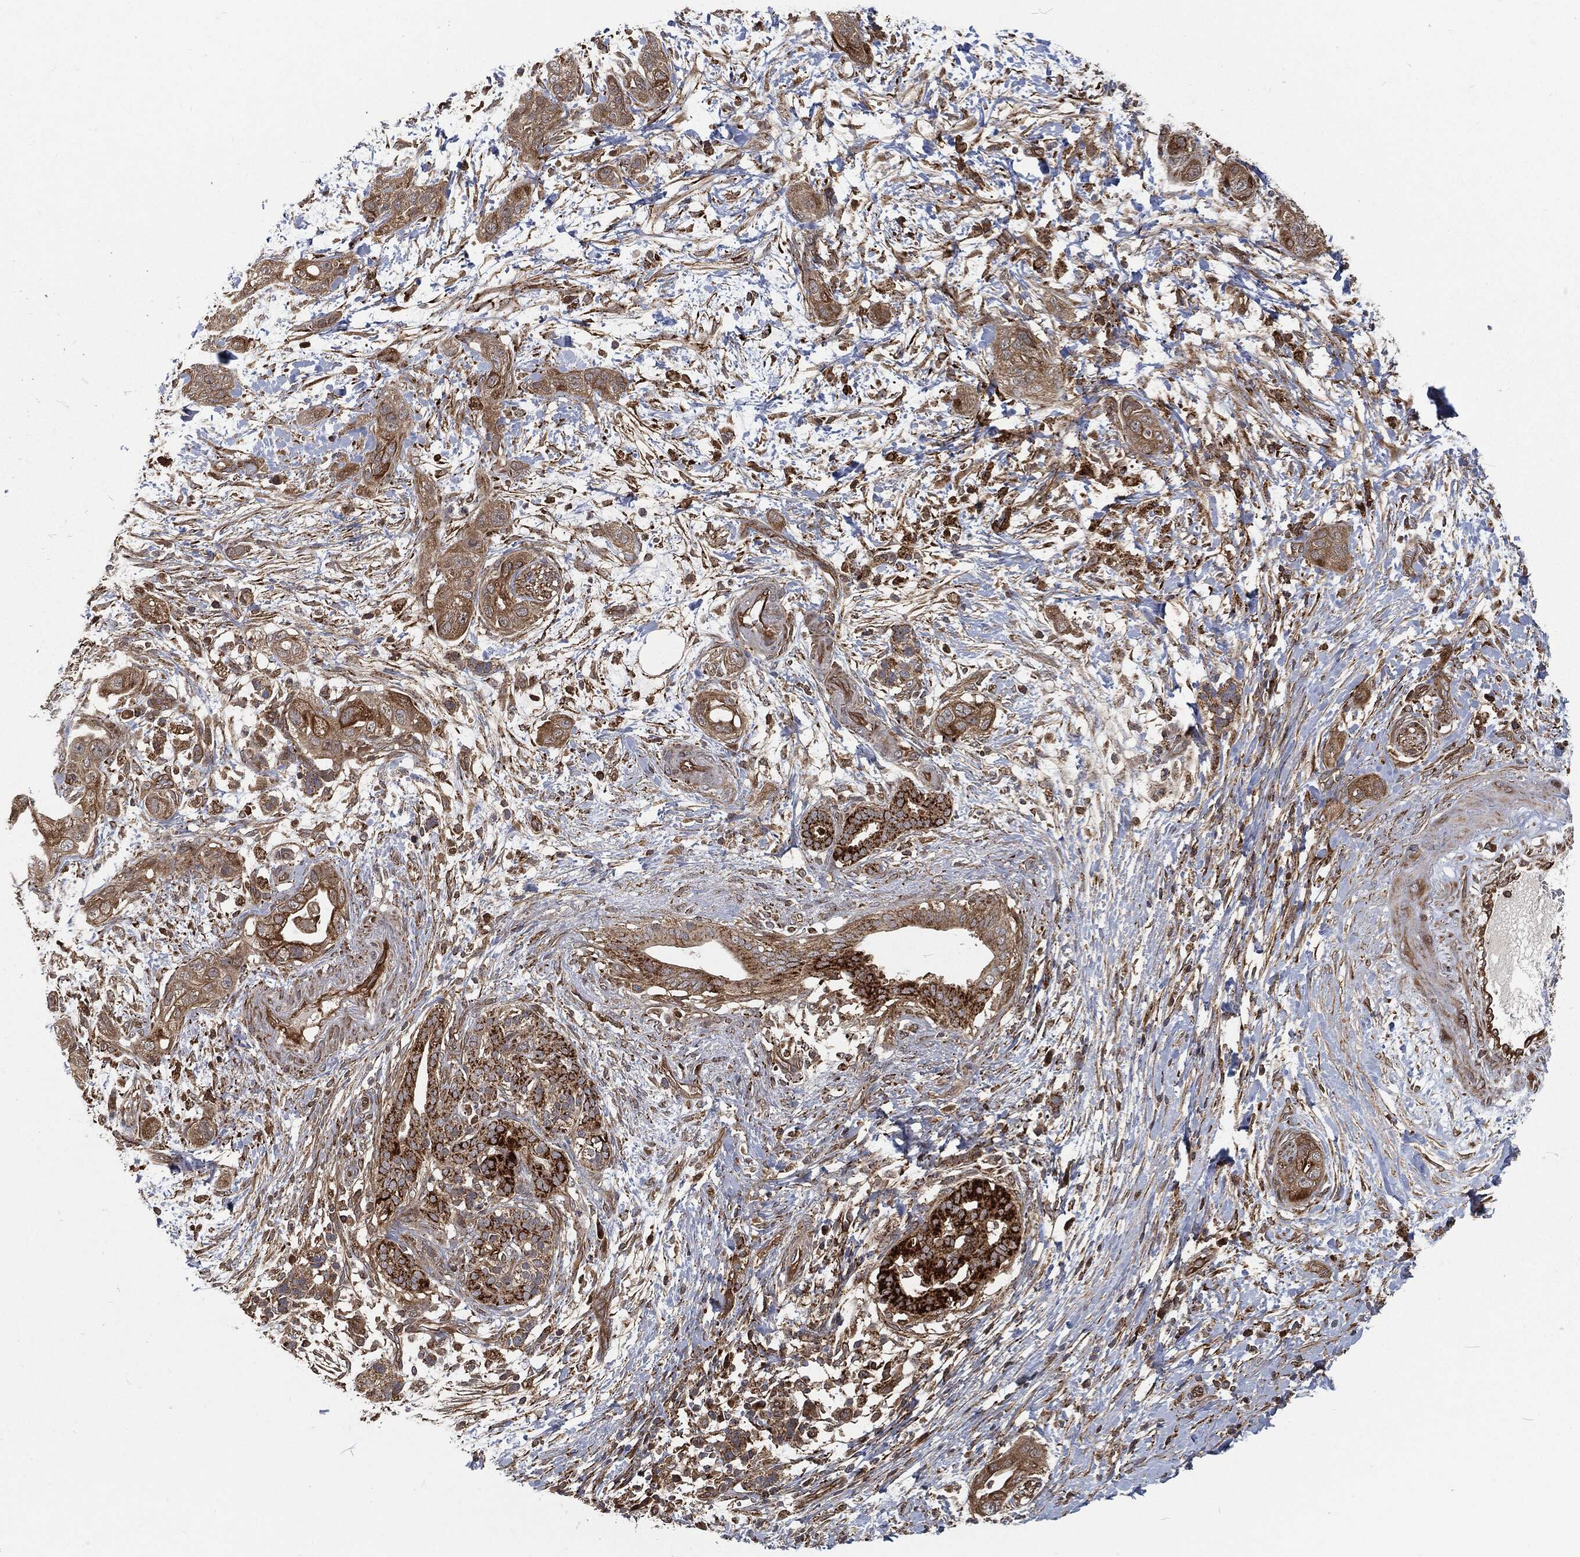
{"staining": {"intensity": "strong", "quantity": "25%-75%", "location": "cytoplasmic/membranous"}, "tissue": "pancreatic cancer", "cell_type": "Tumor cells", "image_type": "cancer", "snomed": [{"axis": "morphology", "description": "Adenocarcinoma, NOS"}, {"axis": "topography", "description": "Pancreas"}], "caption": "There is high levels of strong cytoplasmic/membranous staining in tumor cells of pancreatic cancer, as demonstrated by immunohistochemical staining (brown color).", "gene": "RFTN1", "patient": {"sex": "male", "age": 44}}